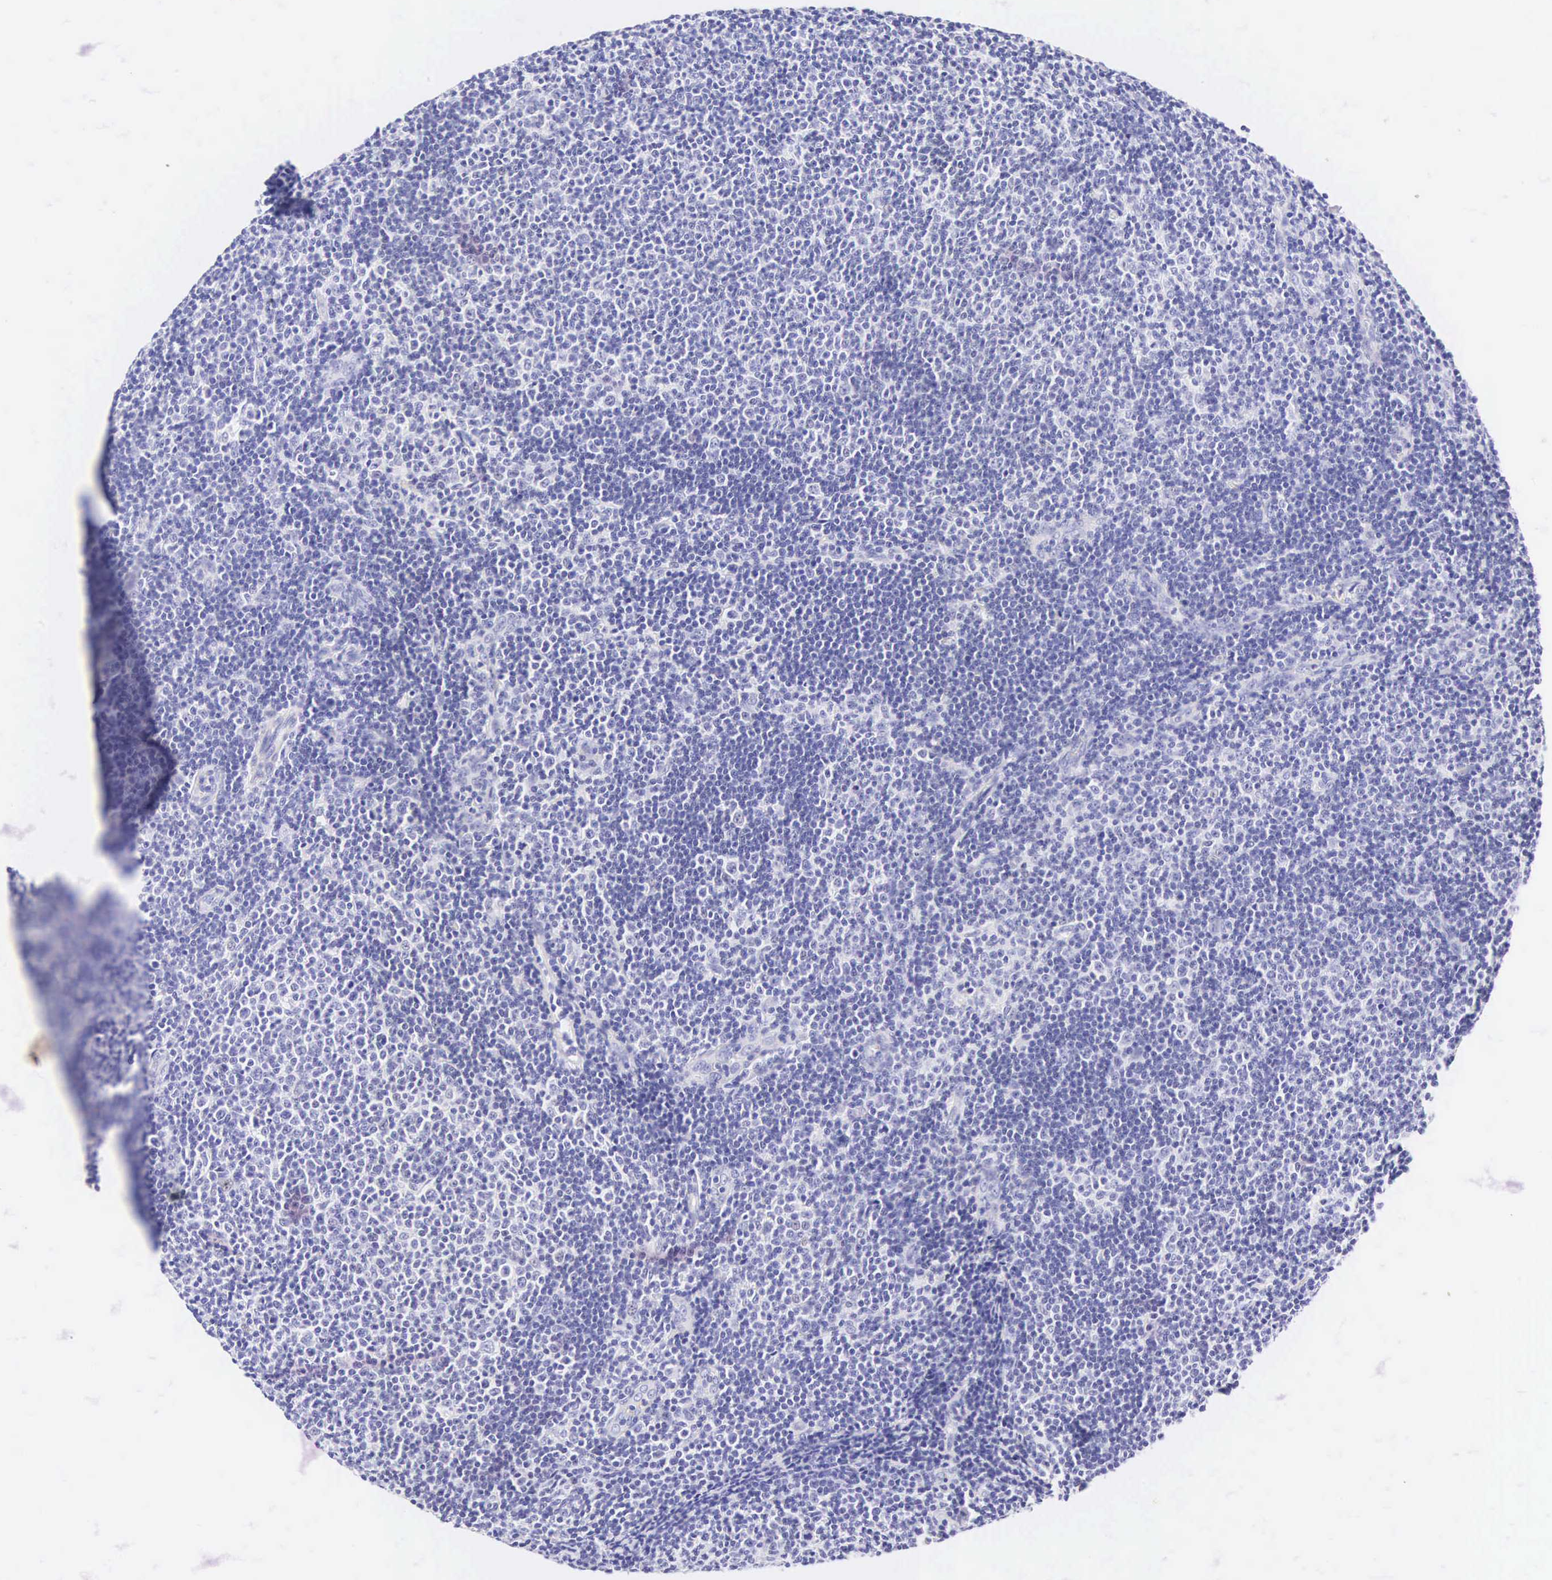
{"staining": {"intensity": "negative", "quantity": "none", "location": "none"}, "tissue": "lymphoma", "cell_type": "Tumor cells", "image_type": "cancer", "snomed": [{"axis": "morphology", "description": "Malignant lymphoma, non-Hodgkin's type, Low grade"}, {"axis": "topography", "description": "Lymph node"}], "caption": "Tumor cells are negative for protein expression in human malignant lymphoma, non-Hodgkin's type (low-grade).", "gene": "CNN1", "patient": {"sex": "male", "age": 49}}